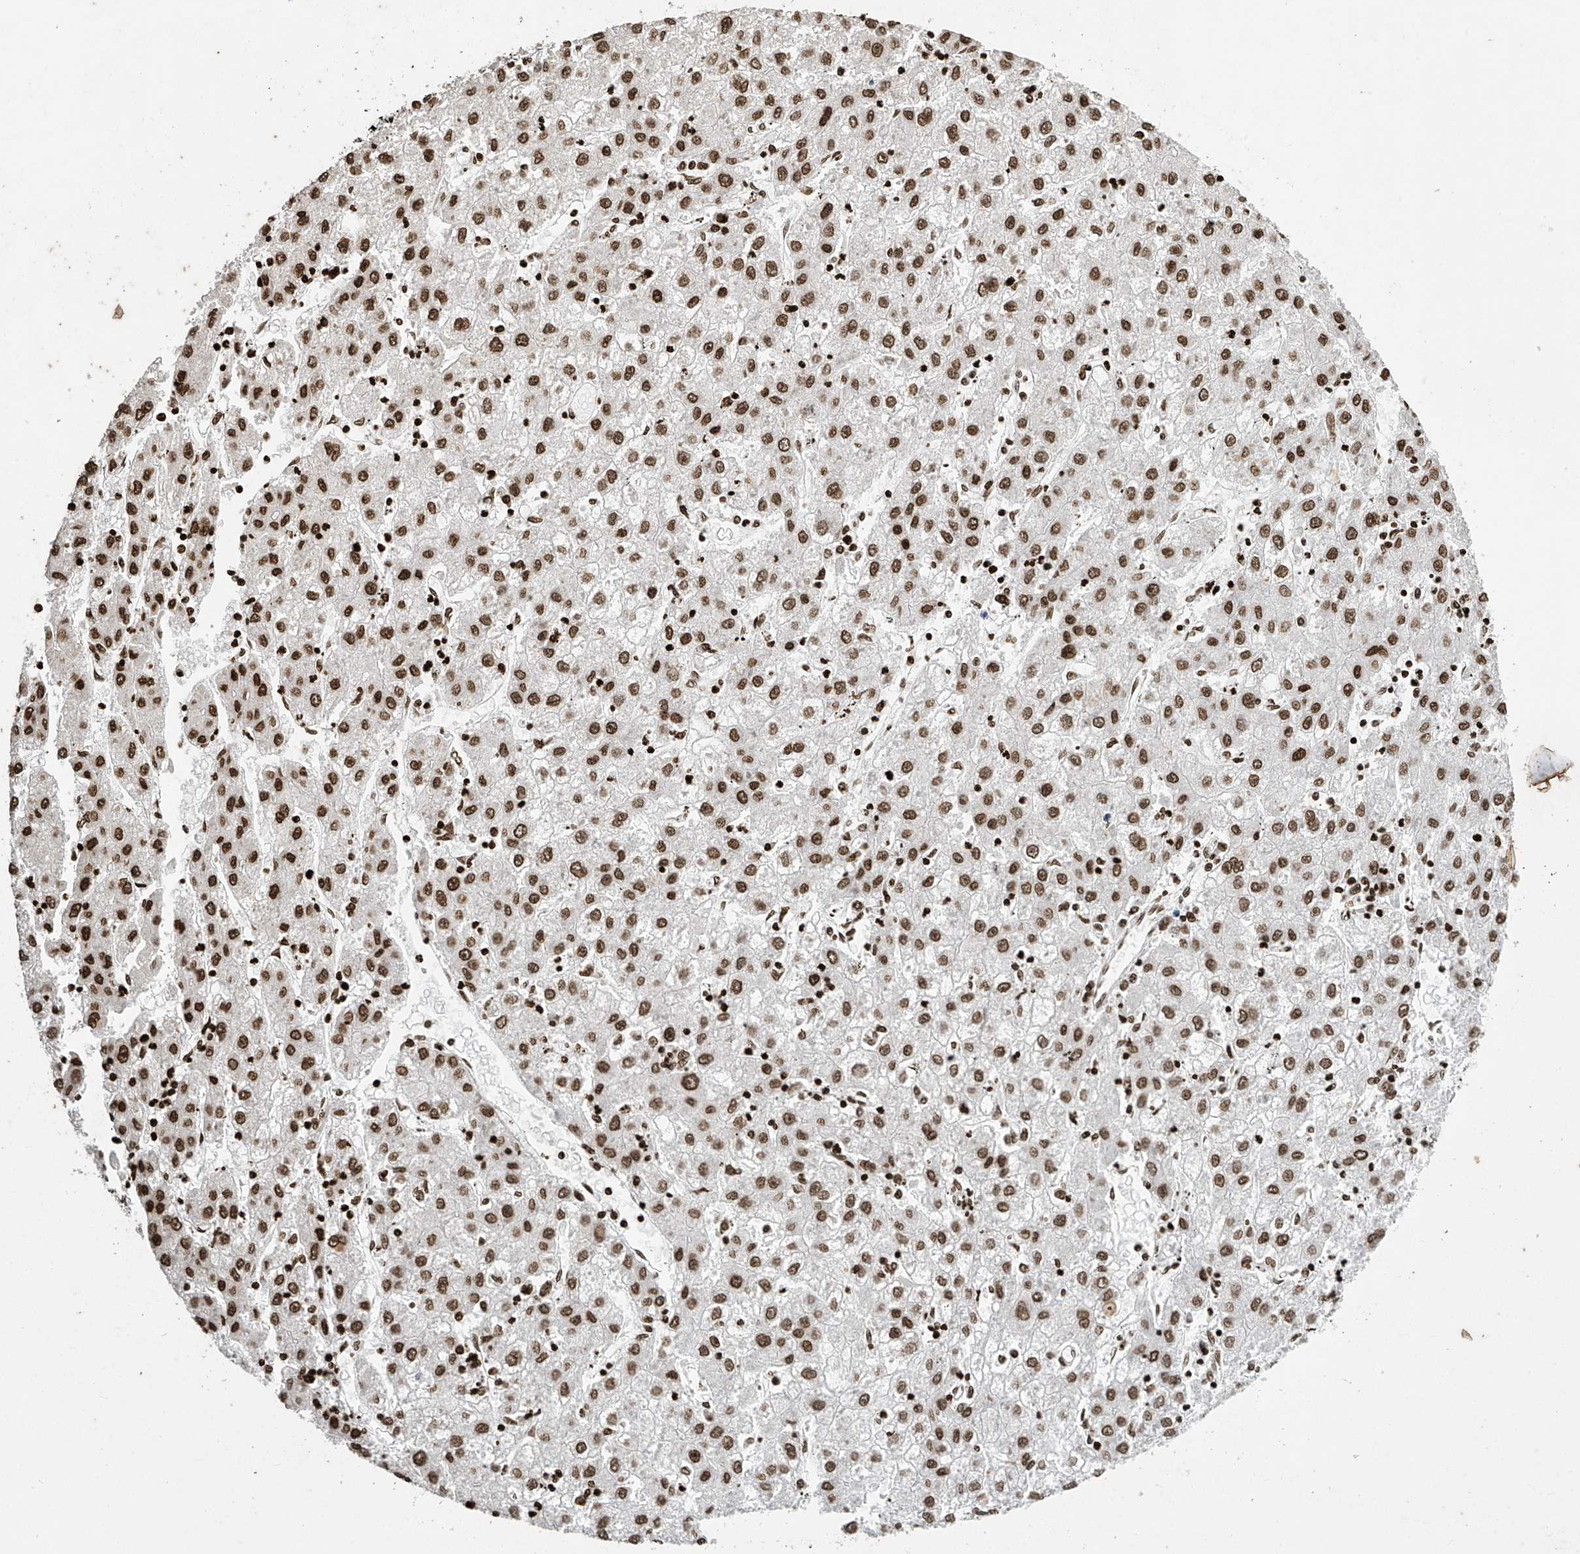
{"staining": {"intensity": "strong", "quantity": ">75%", "location": "nuclear"}, "tissue": "liver cancer", "cell_type": "Tumor cells", "image_type": "cancer", "snomed": [{"axis": "morphology", "description": "Carcinoma, Hepatocellular, NOS"}, {"axis": "topography", "description": "Liver"}], "caption": "Protein expression analysis of liver hepatocellular carcinoma reveals strong nuclear positivity in about >75% of tumor cells.", "gene": "H4C16", "patient": {"sex": "male", "age": 72}}